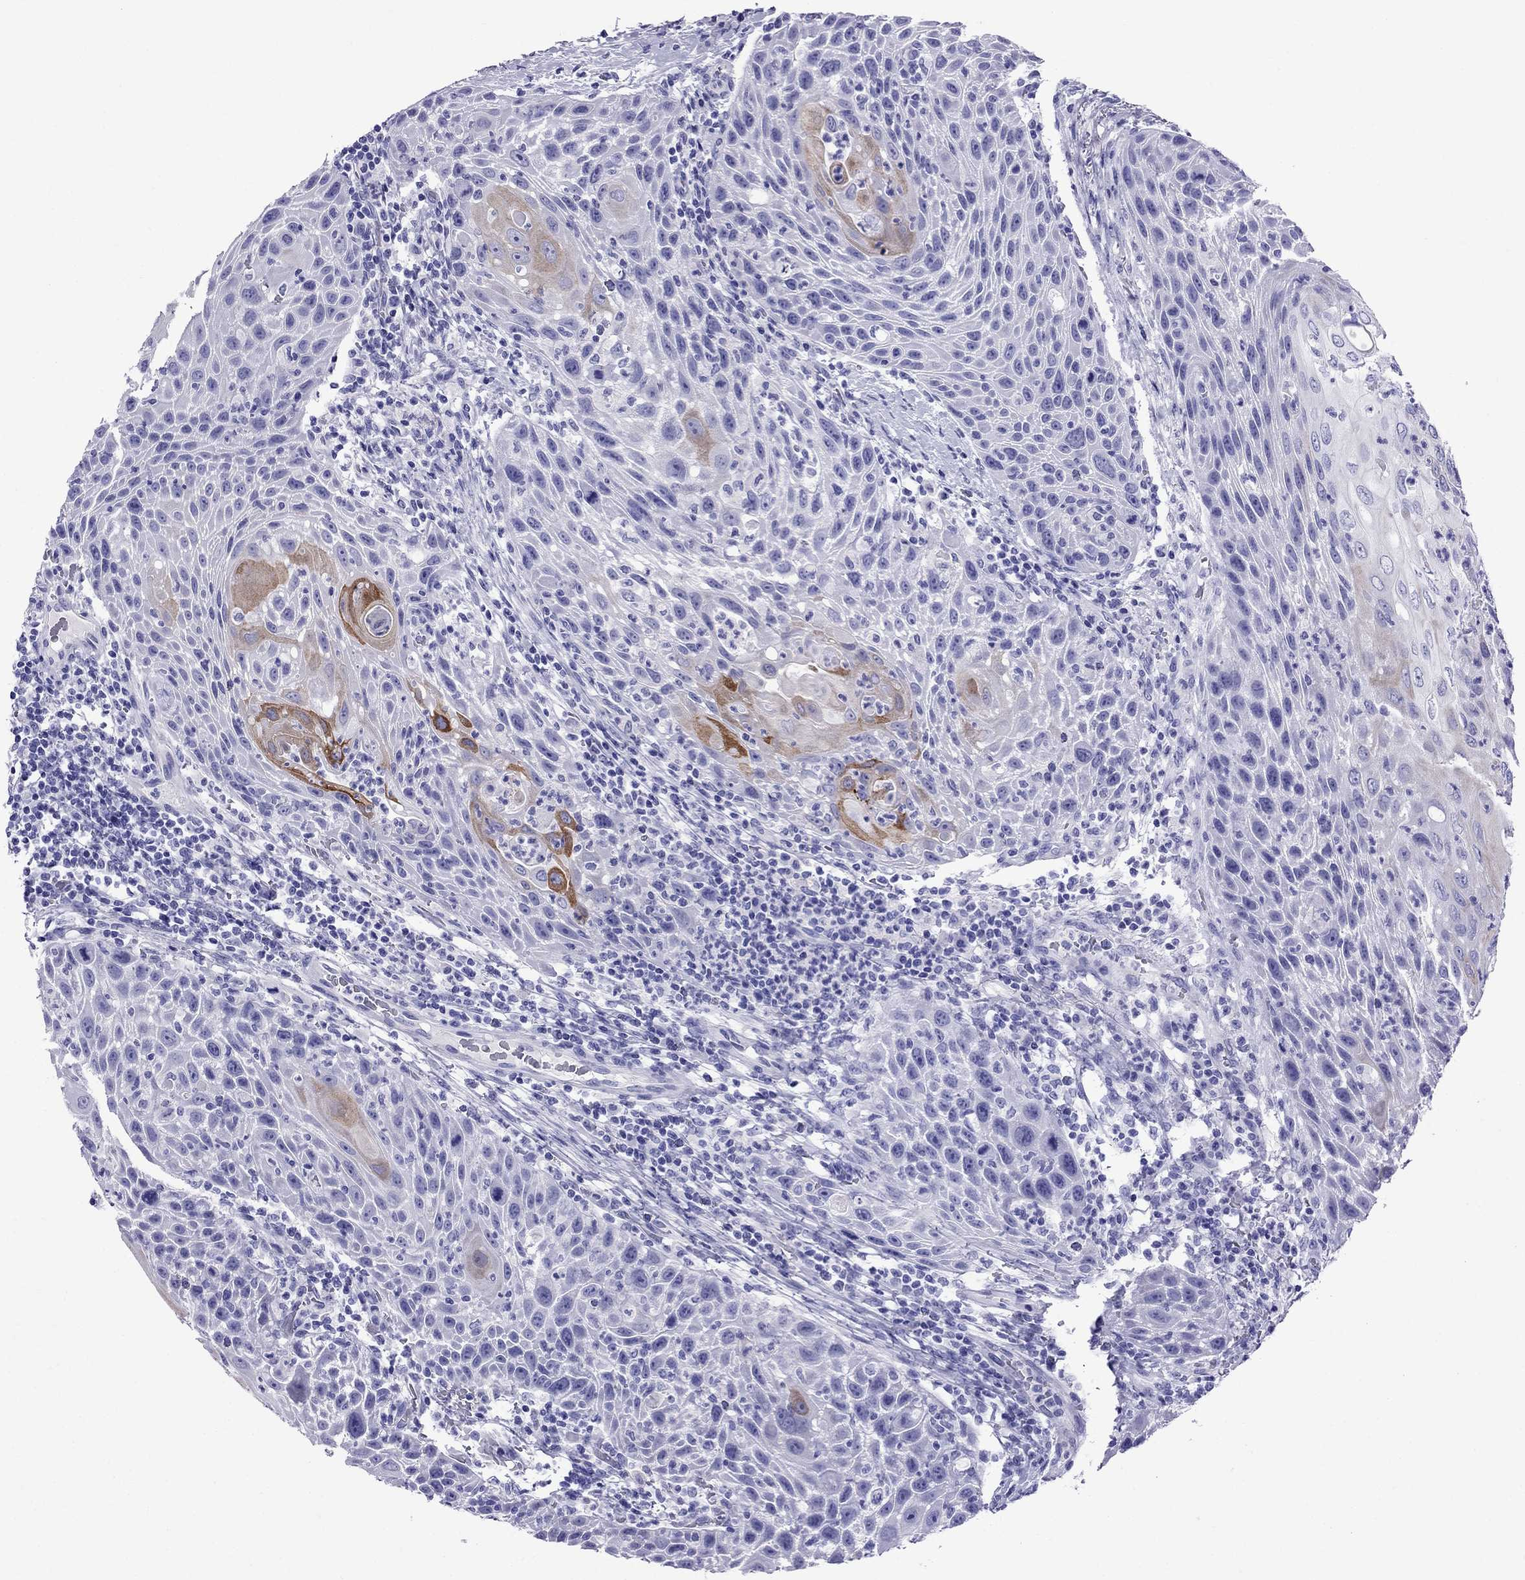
{"staining": {"intensity": "strong", "quantity": "<25%", "location": "cytoplasmic/membranous"}, "tissue": "head and neck cancer", "cell_type": "Tumor cells", "image_type": "cancer", "snomed": [{"axis": "morphology", "description": "Squamous cell carcinoma, NOS"}, {"axis": "topography", "description": "Head-Neck"}], "caption": "This micrograph displays squamous cell carcinoma (head and neck) stained with immunohistochemistry to label a protein in brown. The cytoplasmic/membranous of tumor cells show strong positivity for the protein. Nuclei are counter-stained blue.", "gene": "CRYBA1", "patient": {"sex": "male", "age": 69}}